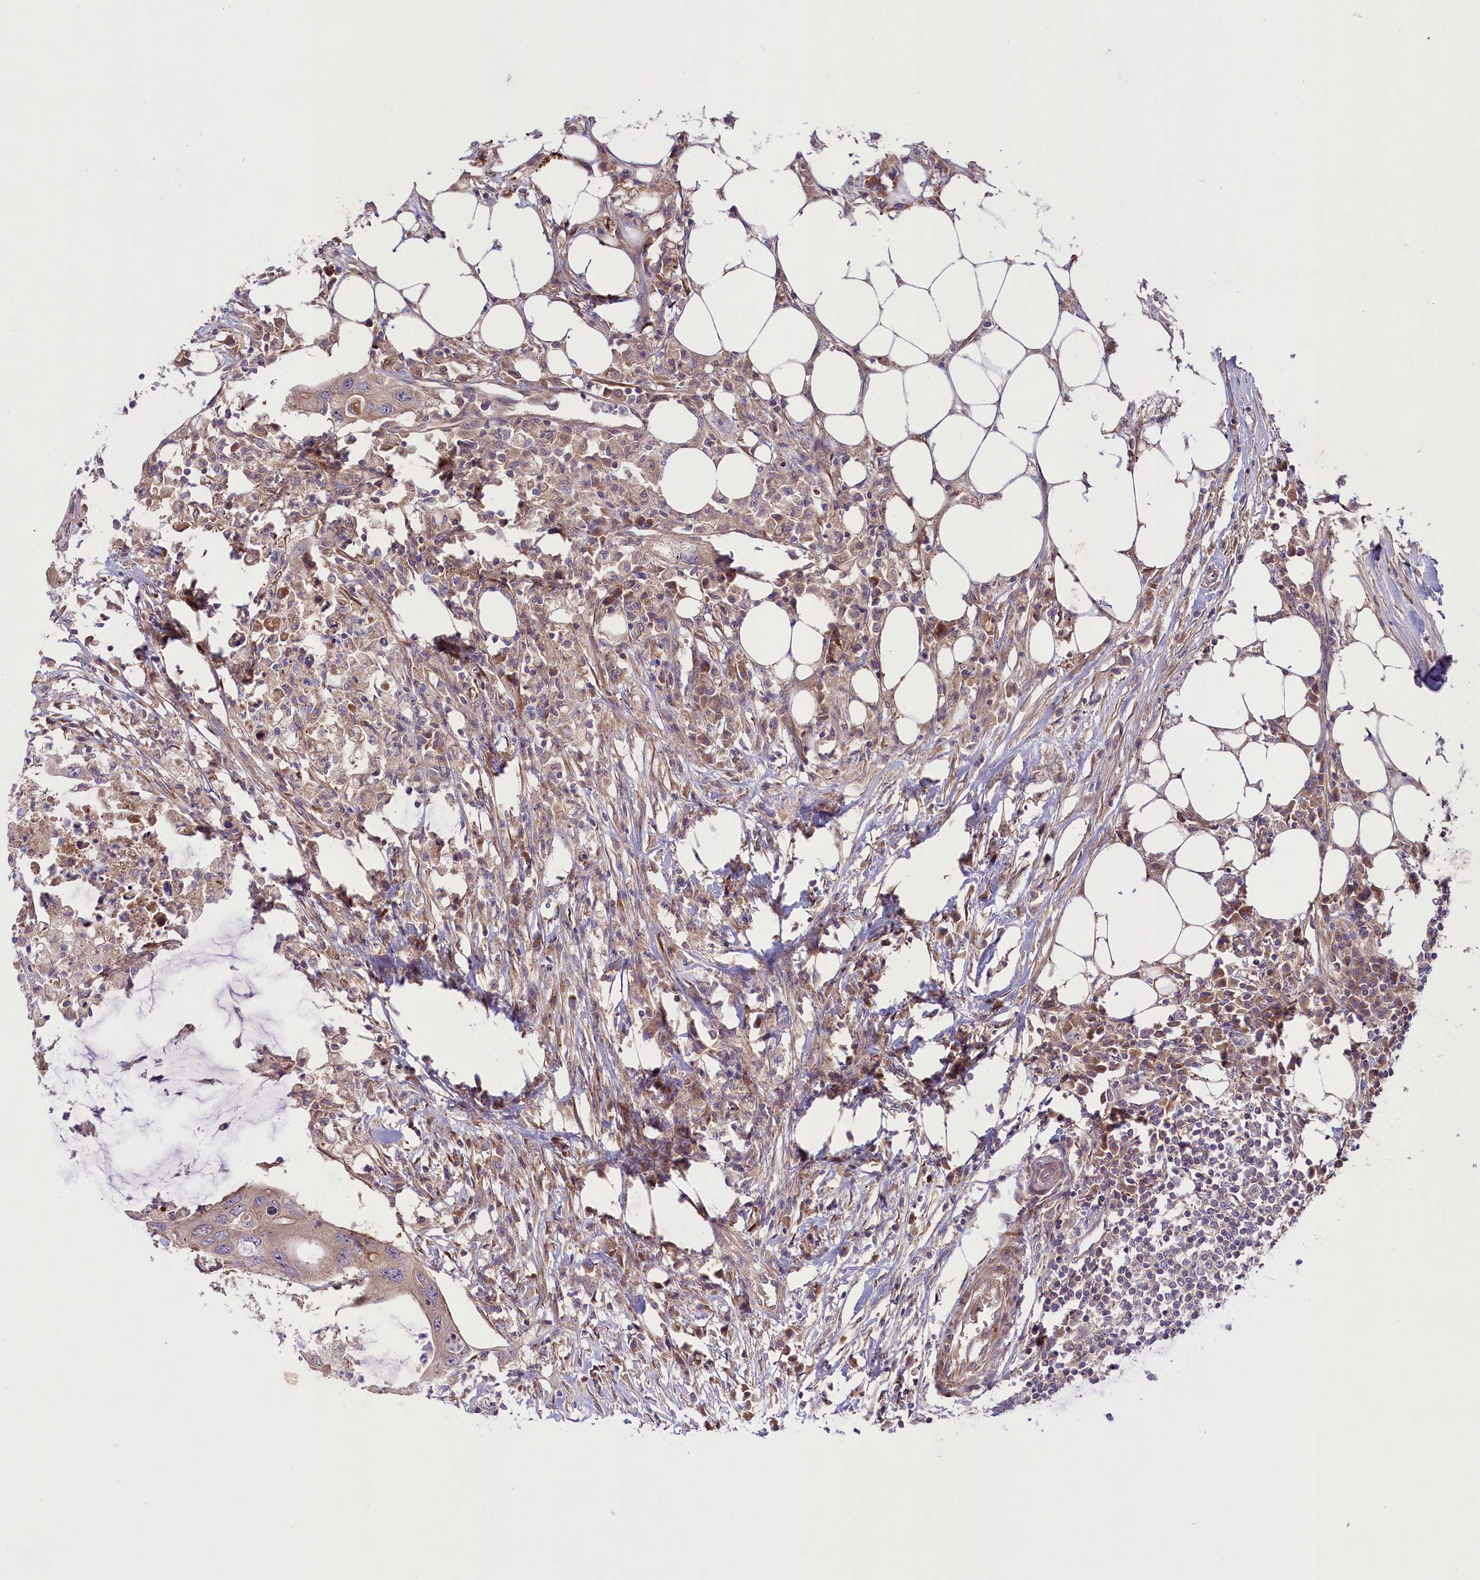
{"staining": {"intensity": "weak", "quantity": "<25%", "location": "cytoplasmic/membranous"}, "tissue": "colorectal cancer", "cell_type": "Tumor cells", "image_type": "cancer", "snomed": [{"axis": "morphology", "description": "Adenocarcinoma, NOS"}, {"axis": "topography", "description": "Colon"}], "caption": "High magnification brightfield microscopy of colorectal cancer (adenocarcinoma) stained with DAB (3,3'-diaminobenzidine) (brown) and counterstained with hematoxylin (blue): tumor cells show no significant staining.", "gene": "COG8", "patient": {"sex": "male", "age": 71}}